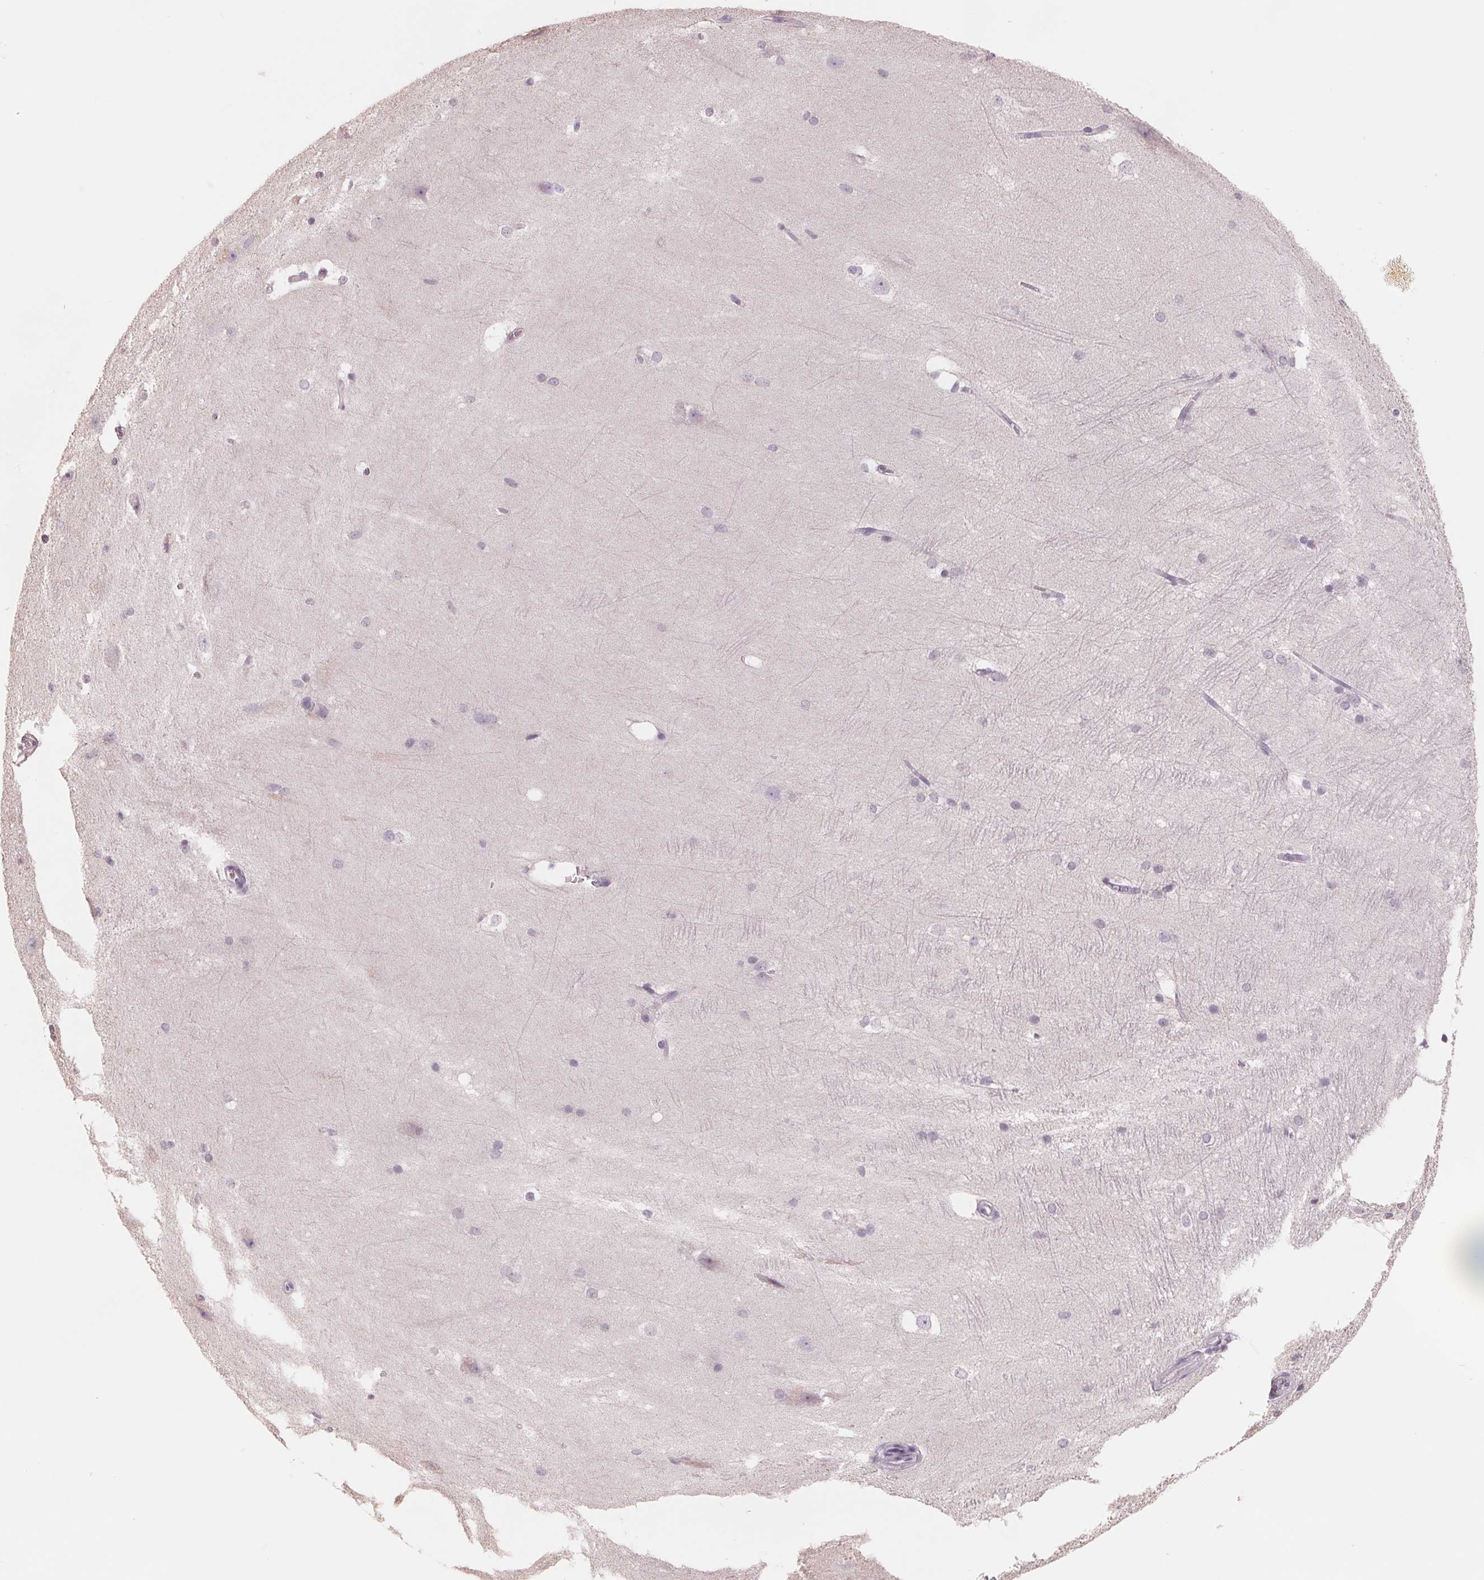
{"staining": {"intensity": "negative", "quantity": "none", "location": "none"}, "tissue": "hippocampus", "cell_type": "Glial cells", "image_type": "normal", "snomed": [{"axis": "morphology", "description": "Normal tissue, NOS"}, {"axis": "topography", "description": "Cerebral cortex"}, {"axis": "topography", "description": "Hippocampus"}], "caption": "Immunohistochemical staining of benign human hippocampus shows no significant staining in glial cells. (DAB (3,3'-diaminobenzidine) immunohistochemistry, high magnification).", "gene": "FTCD", "patient": {"sex": "female", "age": 19}}